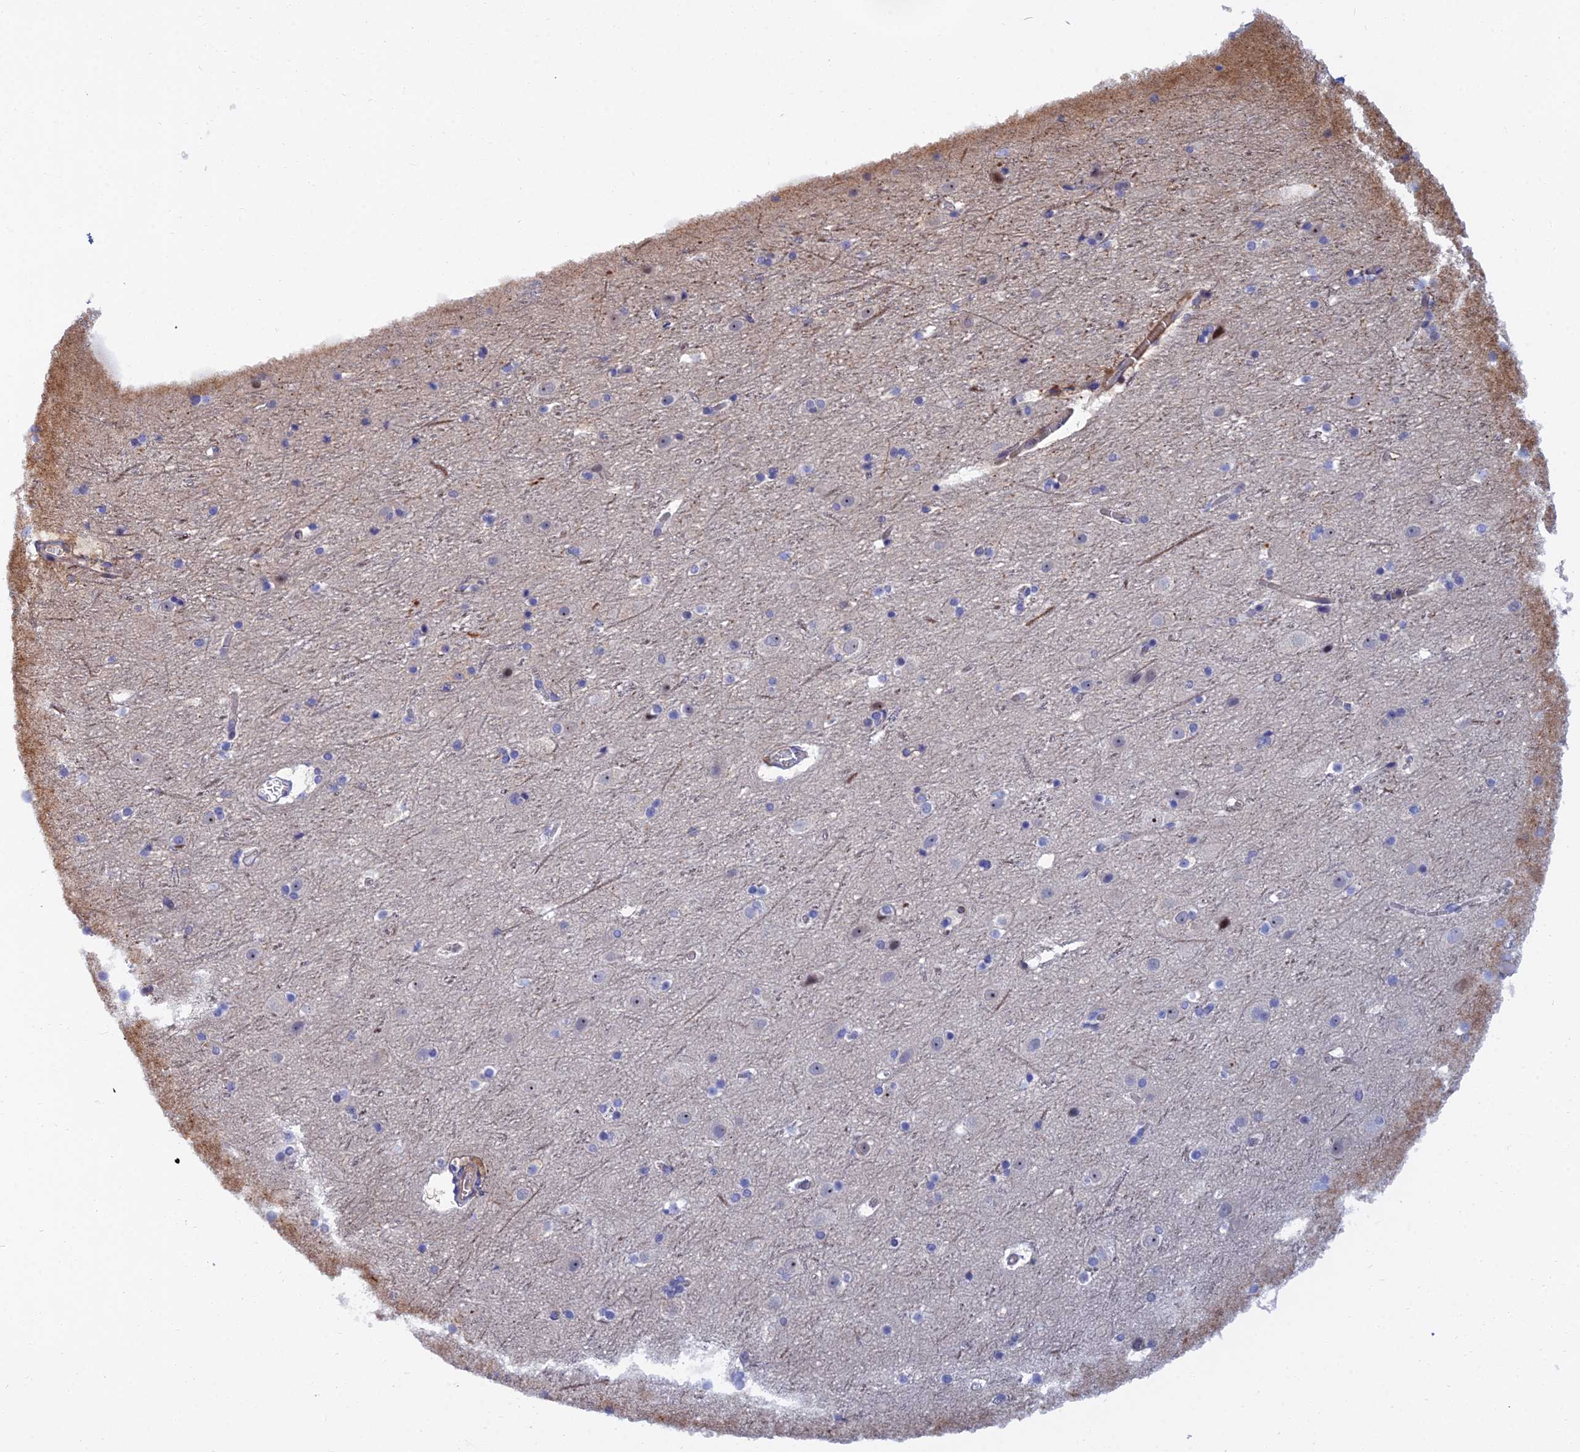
{"staining": {"intensity": "moderate", "quantity": "<25%", "location": "cytoplasmic/membranous"}, "tissue": "cerebral cortex", "cell_type": "Endothelial cells", "image_type": "normal", "snomed": [{"axis": "morphology", "description": "Normal tissue, NOS"}, {"axis": "topography", "description": "Cerebral cortex"}], "caption": "Immunohistochemistry (IHC) of benign cerebral cortex shows low levels of moderate cytoplasmic/membranous staining in about <25% of endothelial cells.", "gene": "TRIM43B", "patient": {"sex": "male", "age": 45}}